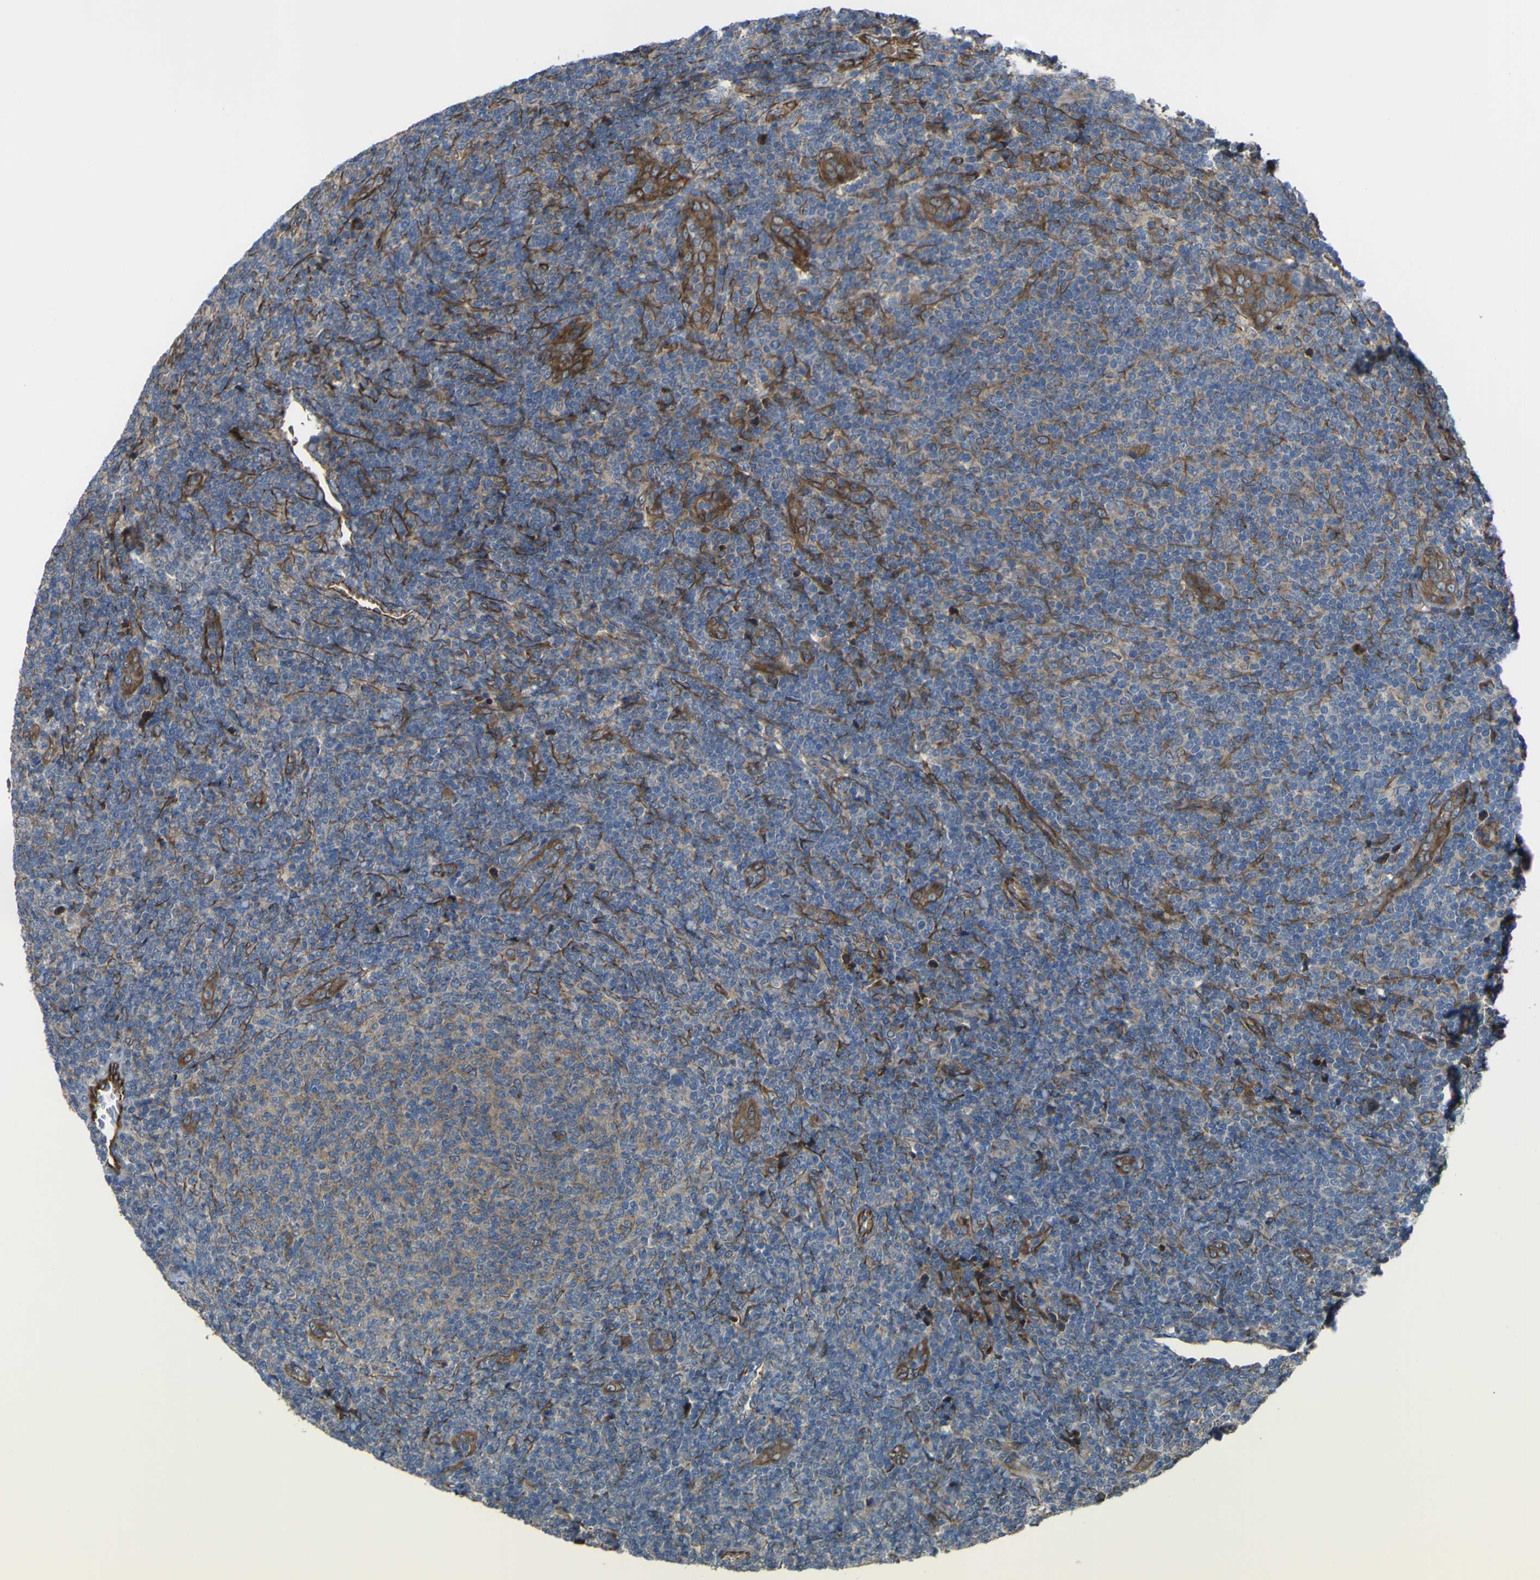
{"staining": {"intensity": "negative", "quantity": "none", "location": "none"}, "tissue": "lymphoma", "cell_type": "Tumor cells", "image_type": "cancer", "snomed": [{"axis": "morphology", "description": "Malignant lymphoma, non-Hodgkin's type, Low grade"}, {"axis": "topography", "description": "Lymph node"}], "caption": "Immunohistochemical staining of human malignant lymphoma, non-Hodgkin's type (low-grade) reveals no significant expression in tumor cells. (DAB (3,3'-diaminobenzidine) immunohistochemistry (IHC) with hematoxylin counter stain).", "gene": "FBXO30", "patient": {"sex": "male", "age": 66}}